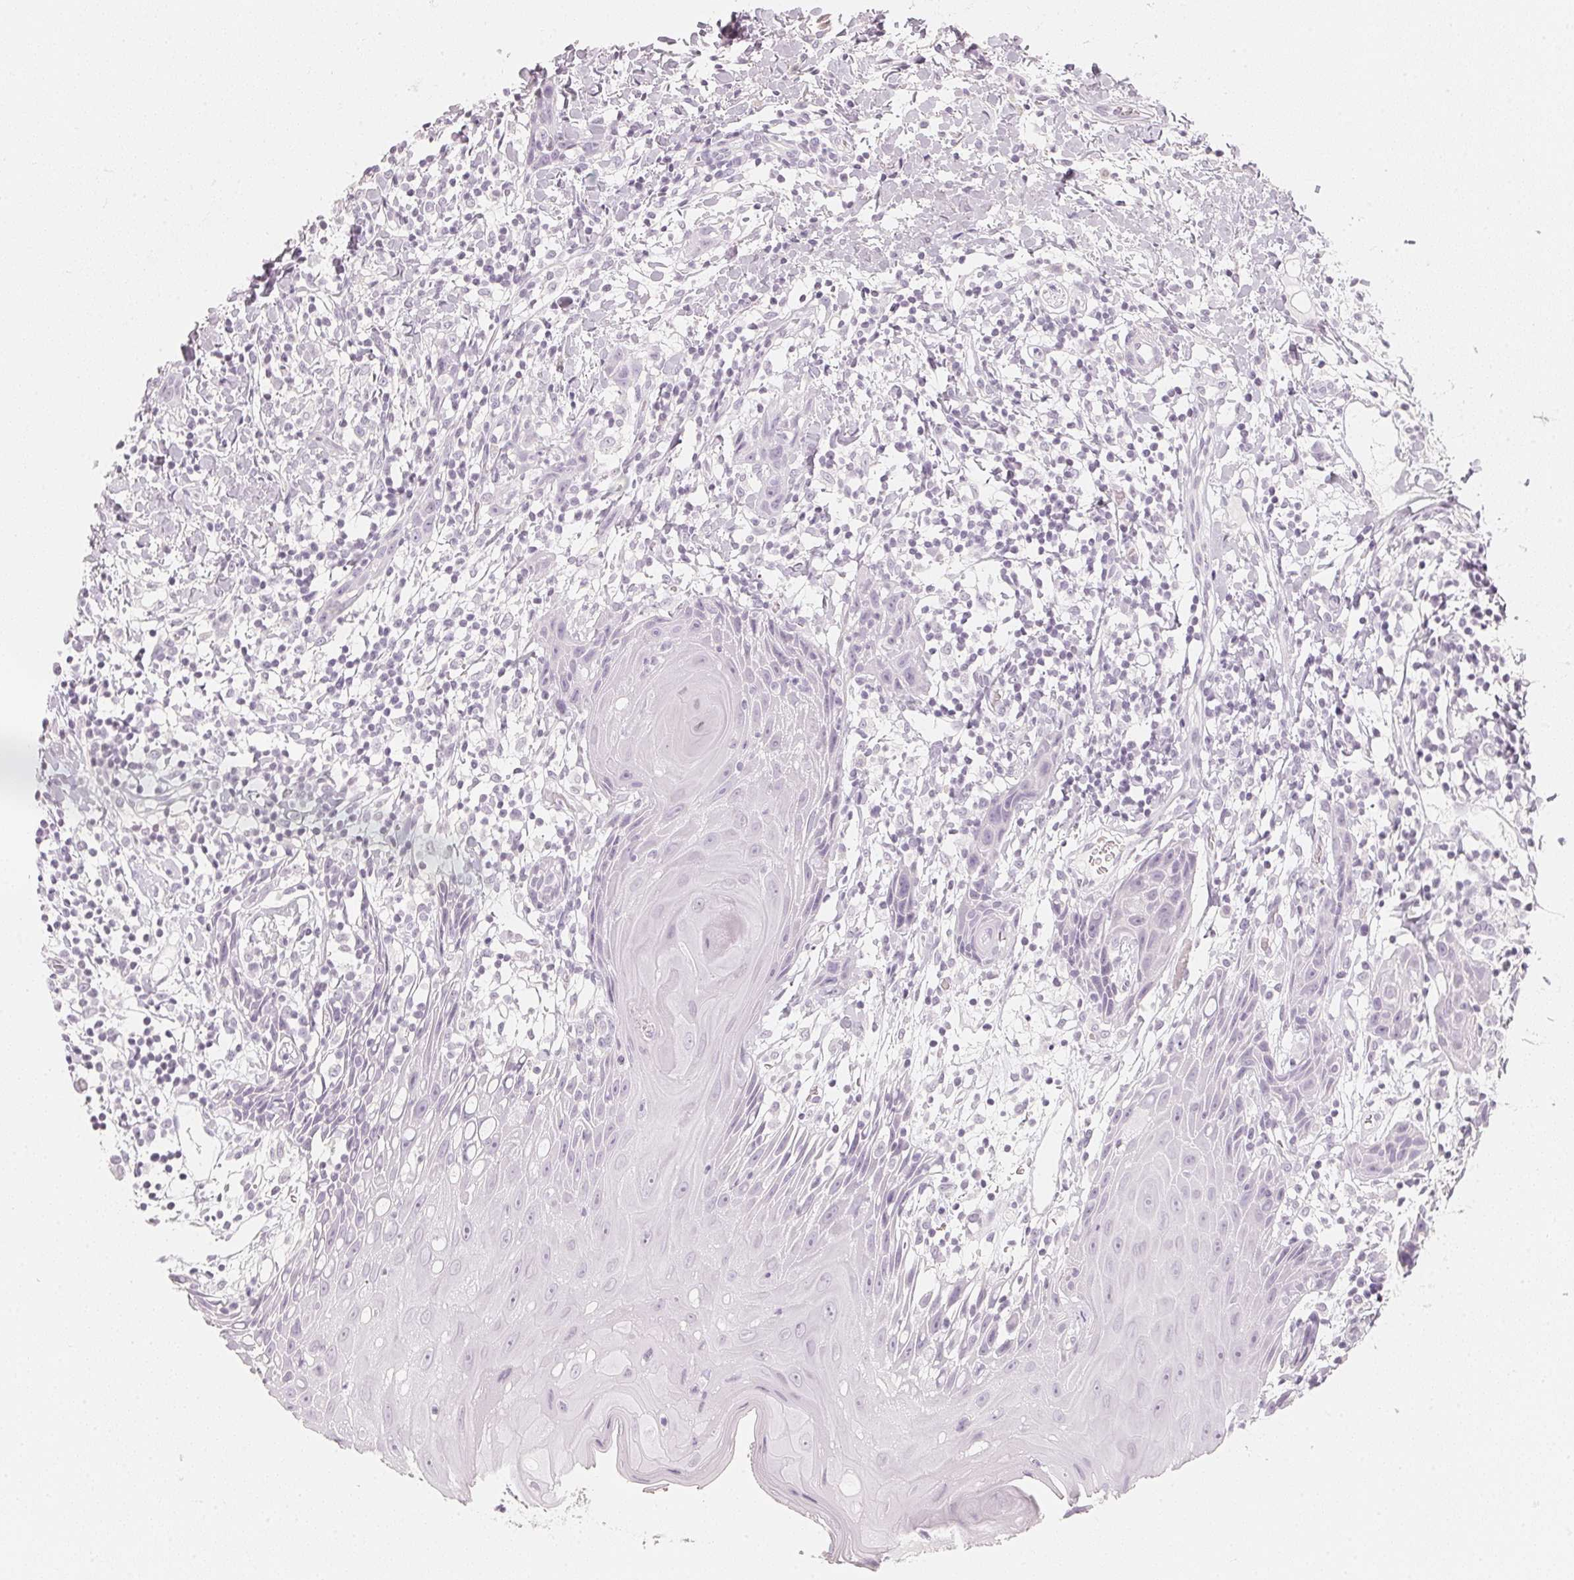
{"staining": {"intensity": "negative", "quantity": "none", "location": "none"}, "tissue": "head and neck cancer", "cell_type": "Tumor cells", "image_type": "cancer", "snomed": [{"axis": "morphology", "description": "Squamous cell carcinoma, NOS"}, {"axis": "topography", "description": "Oral tissue"}, {"axis": "topography", "description": "Head-Neck"}], "caption": "The micrograph exhibits no significant expression in tumor cells of head and neck squamous cell carcinoma. (DAB IHC with hematoxylin counter stain).", "gene": "SLC22A8", "patient": {"sex": "male", "age": 49}}